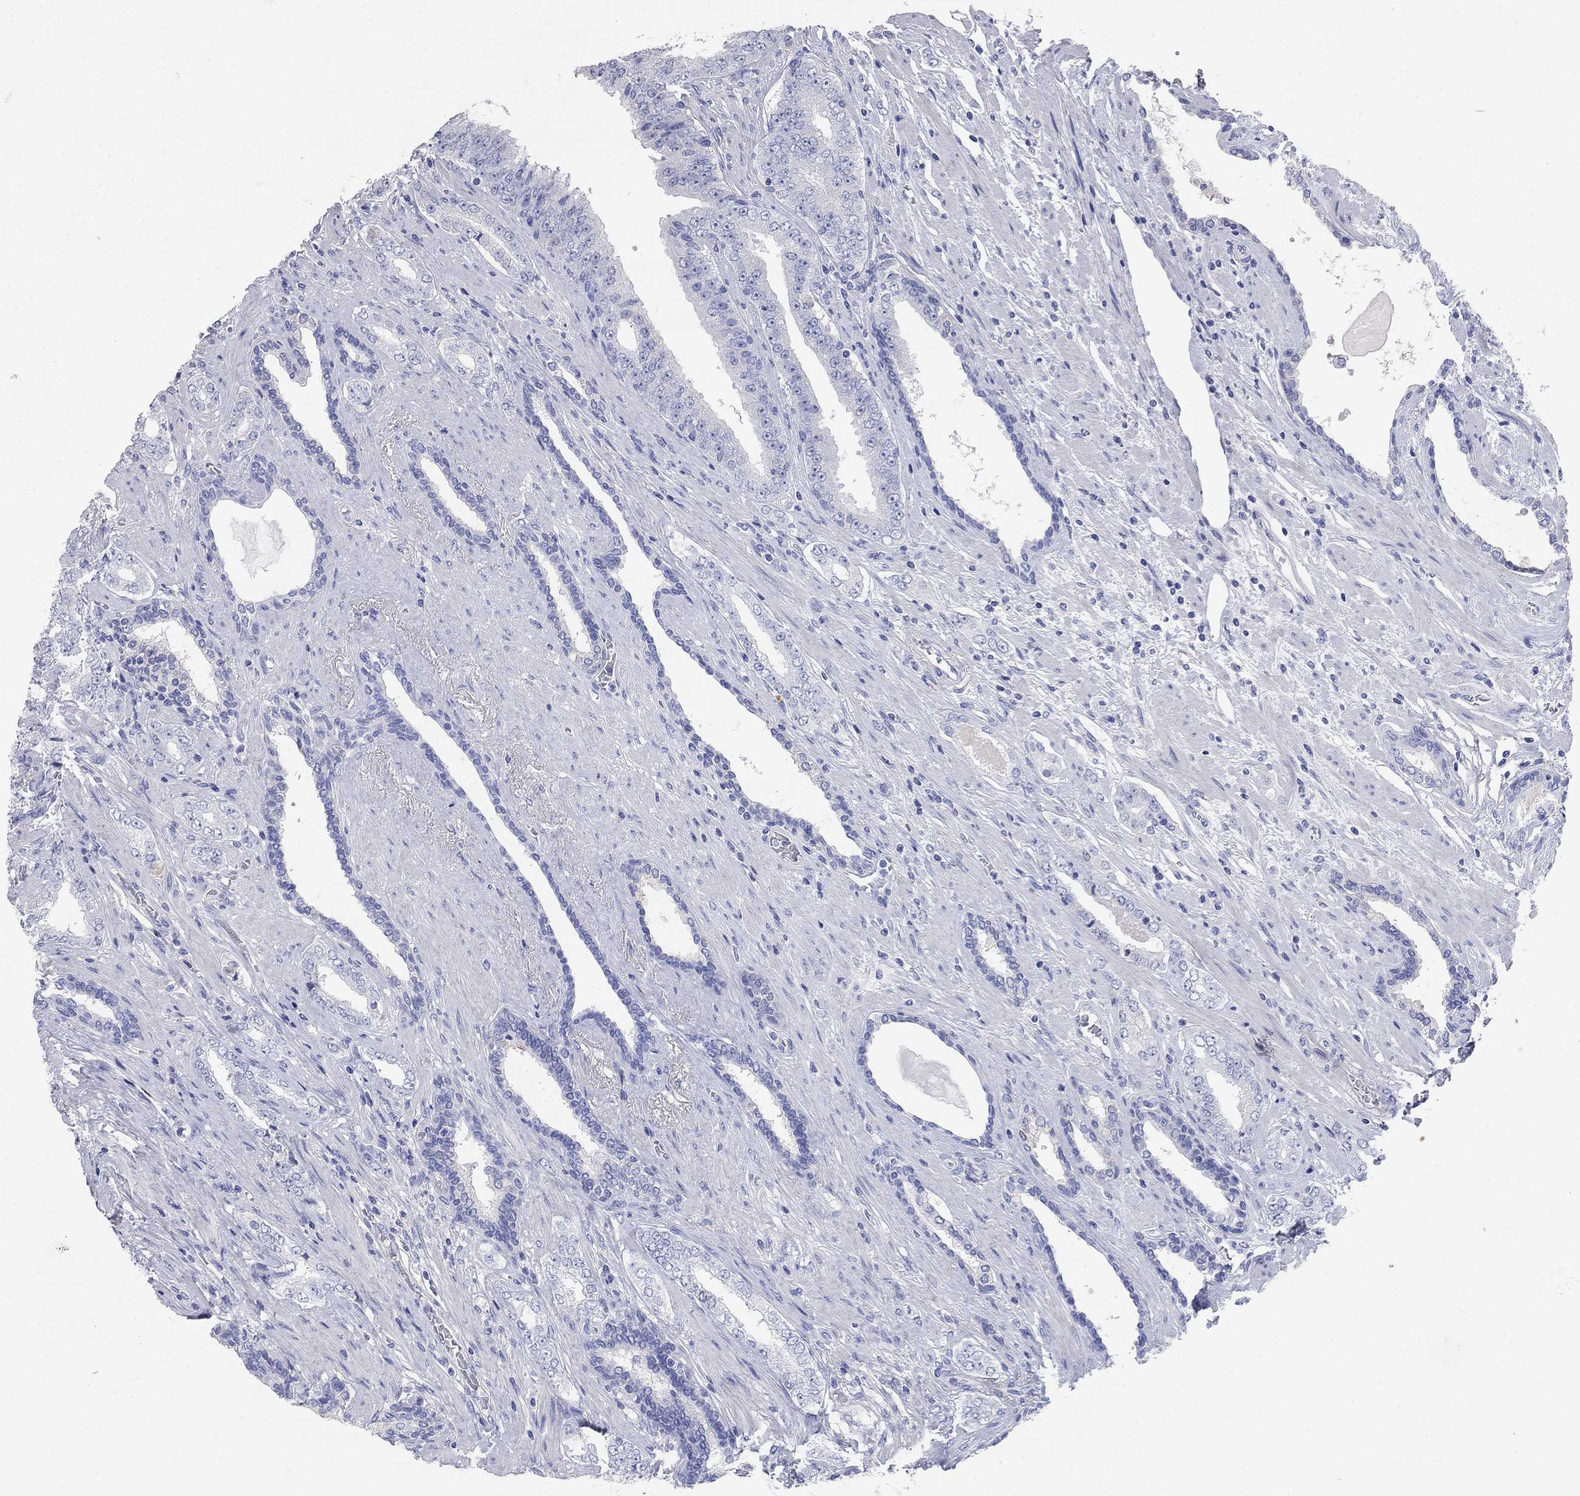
{"staining": {"intensity": "negative", "quantity": "none", "location": "none"}, "tissue": "prostate cancer", "cell_type": "Tumor cells", "image_type": "cancer", "snomed": [{"axis": "morphology", "description": "Adenocarcinoma, Low grade"}, {"axis": "topography", "description": "Prostate and seminal vesicle, NOS"}], "caption": "DAB immunohistochemical staining of human prostate cancer (low-grade adenocarcinoma) shows no significant staining in tumor cells. Brightfield microscopy of IHC stained with DAB (brown) and hematoxylin (blue), captured at high magnification.", "gene": "AOX1", "patient": {"sex": "male", "age": 61}}